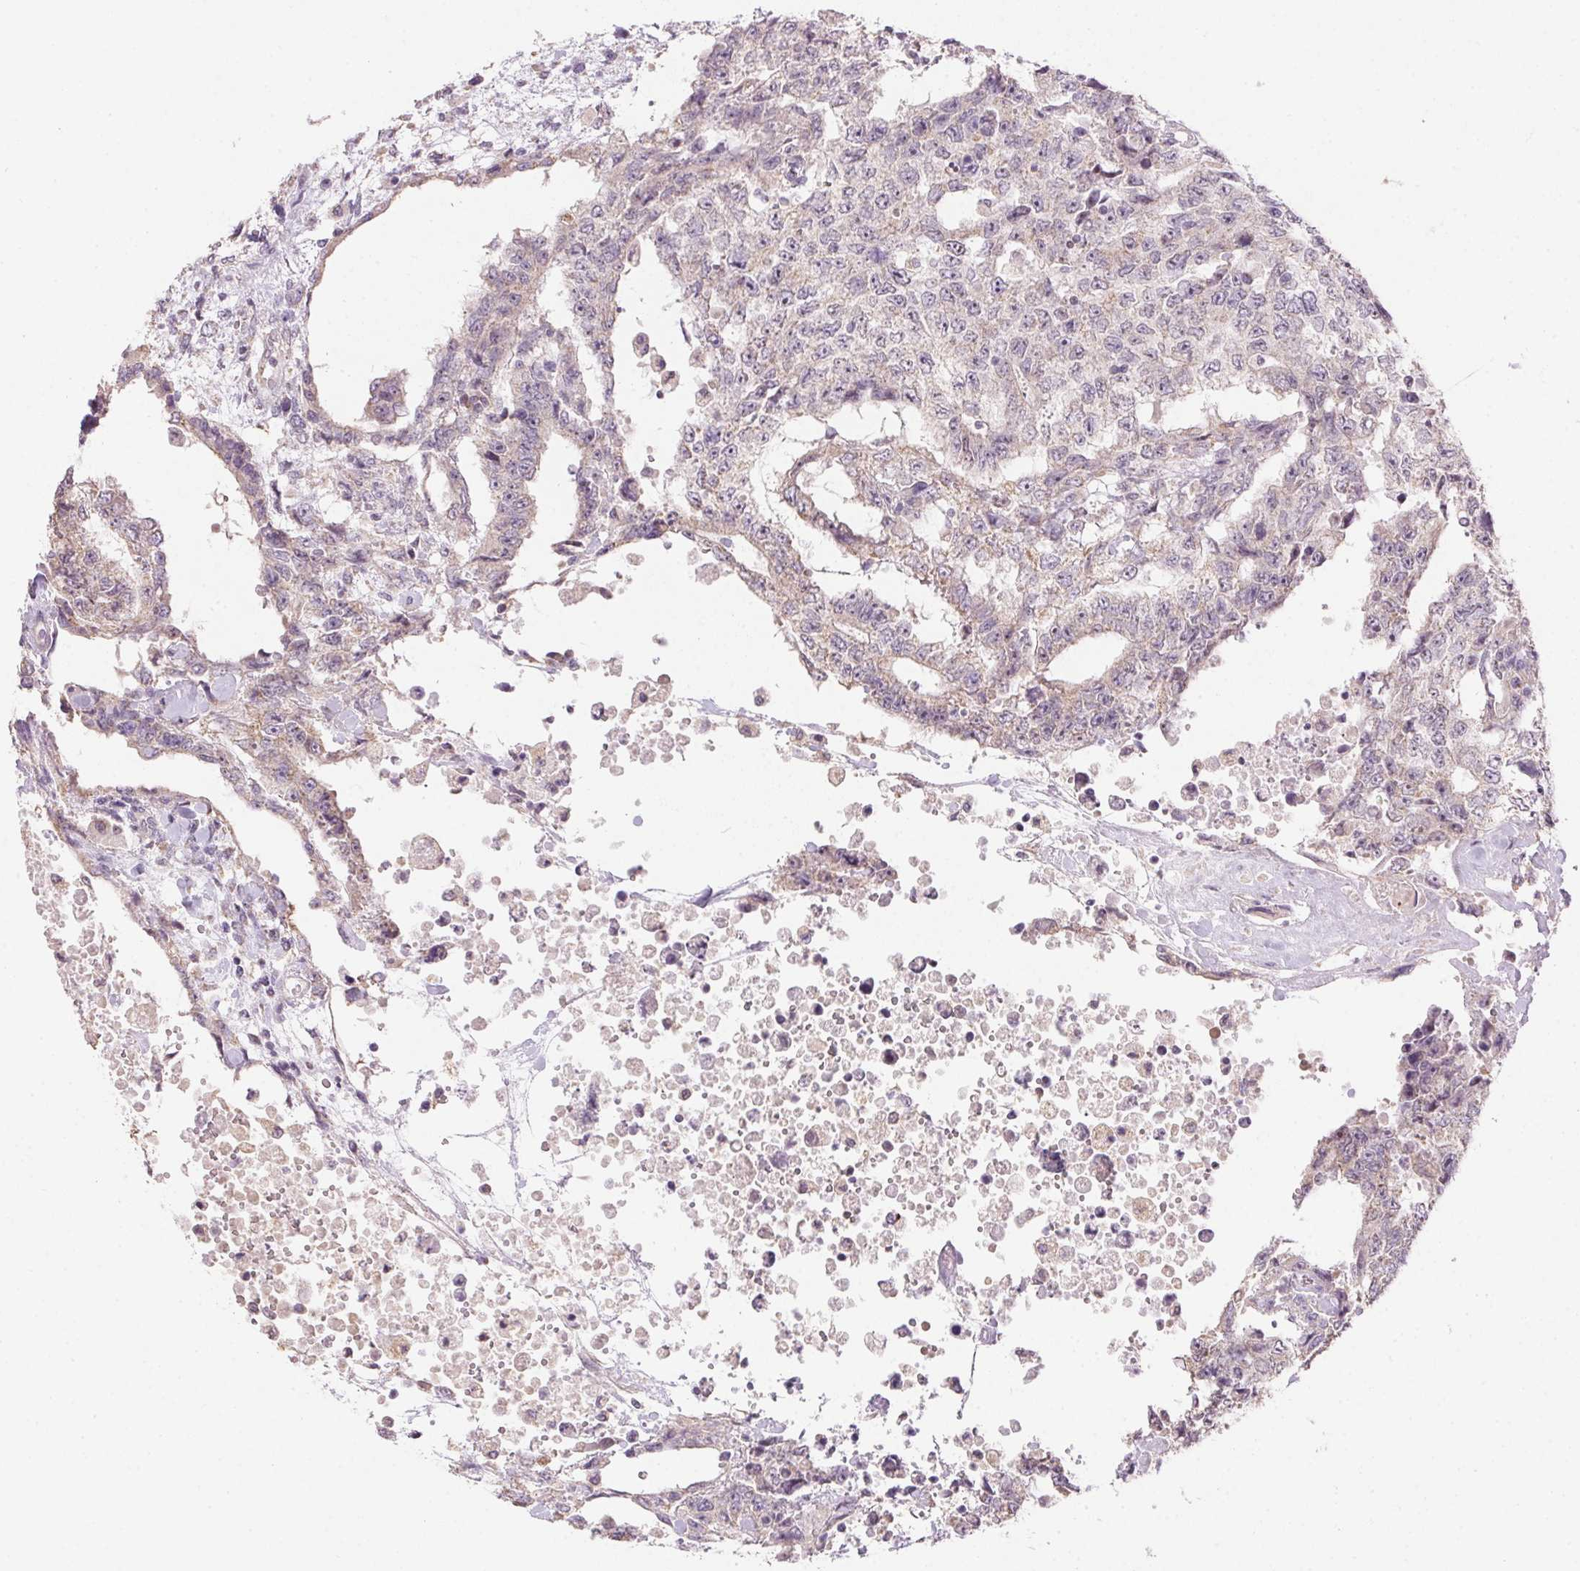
{"staining": {"intensity": "negative", "quantity": "none", "location": "none"}, "tissue": "testis cancer", "cell_type": "Tumor cells", "image_type": "cancer", "snomed": [{"axis": "morphology", "description": "Carcinoma, Embryonal, NOS"}, {"axis": "topography", "description": "Testis"}], "caption": "The IHC histopathology image has no significant positivity in tumor cells of testis cancer tissue.", "gene": "SPACA9", "patient": {"sex": "male", "age": 24}}